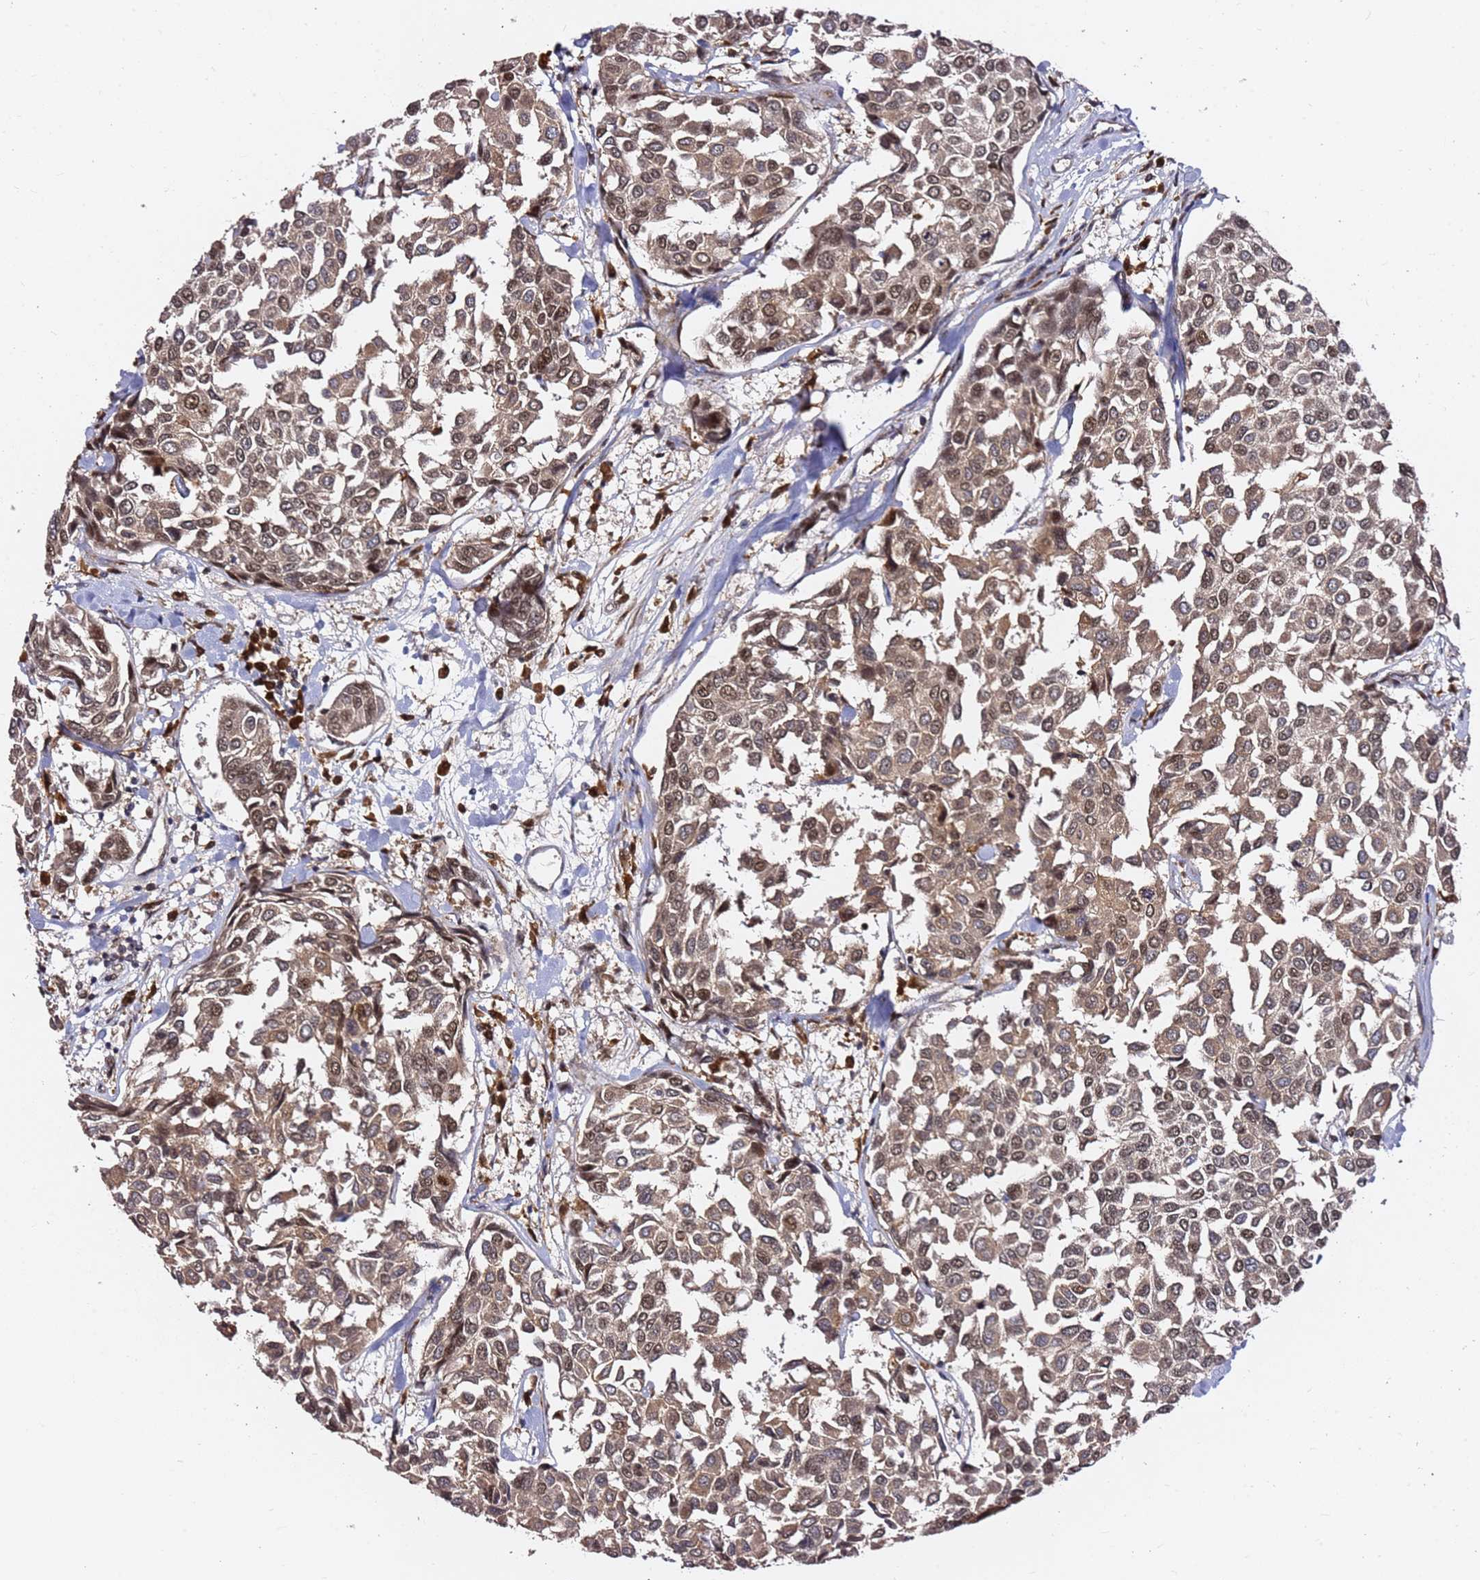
{"staining": {"intensity": "moderate", "quantity": ">75%", "location": "cytoplasmic/membranous,nuclear"}, "tissue": "breast cancer", "cell_type": "Tumor cells", "image_type": "cancer", "snomed": [{"axis": "morphology", "description": "Duct carcinoma"}, {"axis": "topography", "description": "Breast"}], "caption": "The photomicrograph shows a brown stain indicating the presence of a protein in the cytoplasmic/membranous and nuclear of tumor cells in intraductal carcinoma (breast).", "gene": "RGS18", "patient": {"sex": "female", "age": 55}}